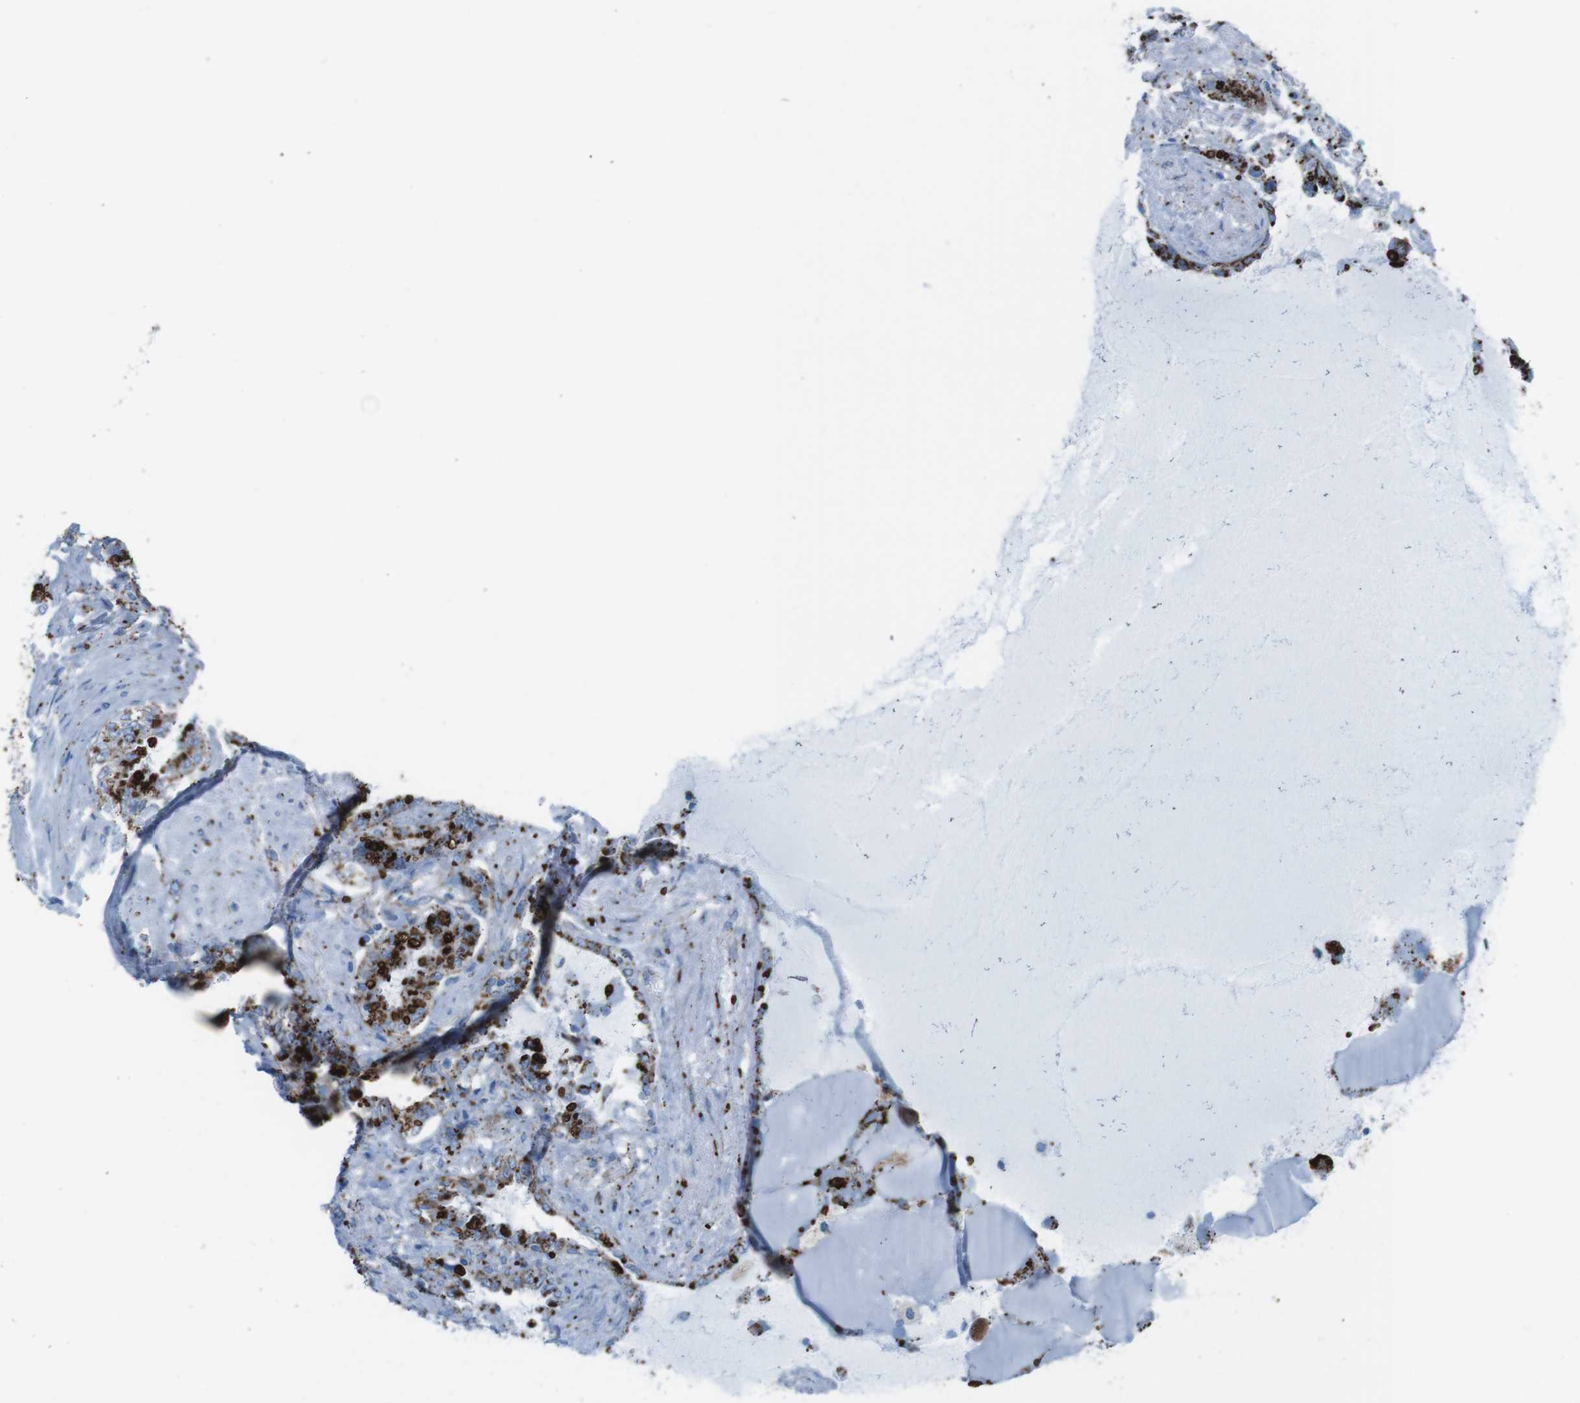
{"staining": {"intensity": "strong", "quantity": ">75%", "location": "cytoplasmic/membranous"}, "tissue": "seminal vesicle", "cell_type": "Glandular cells", "image_type": "normal", "snomed": [{"axis": "morphology", "description": "Normal tissue, NOS"}, {"axis": "topography", "description": "Seminal veicle"}], "caption": "Protein expression by immunohistochemistry reveals strong cytoplasmic/membranous positivity in approximately >75% of glandular cells in normal seminal vesicle.", "gene": "SCARB2", "patient": {"sex": "male", "age": 61}}